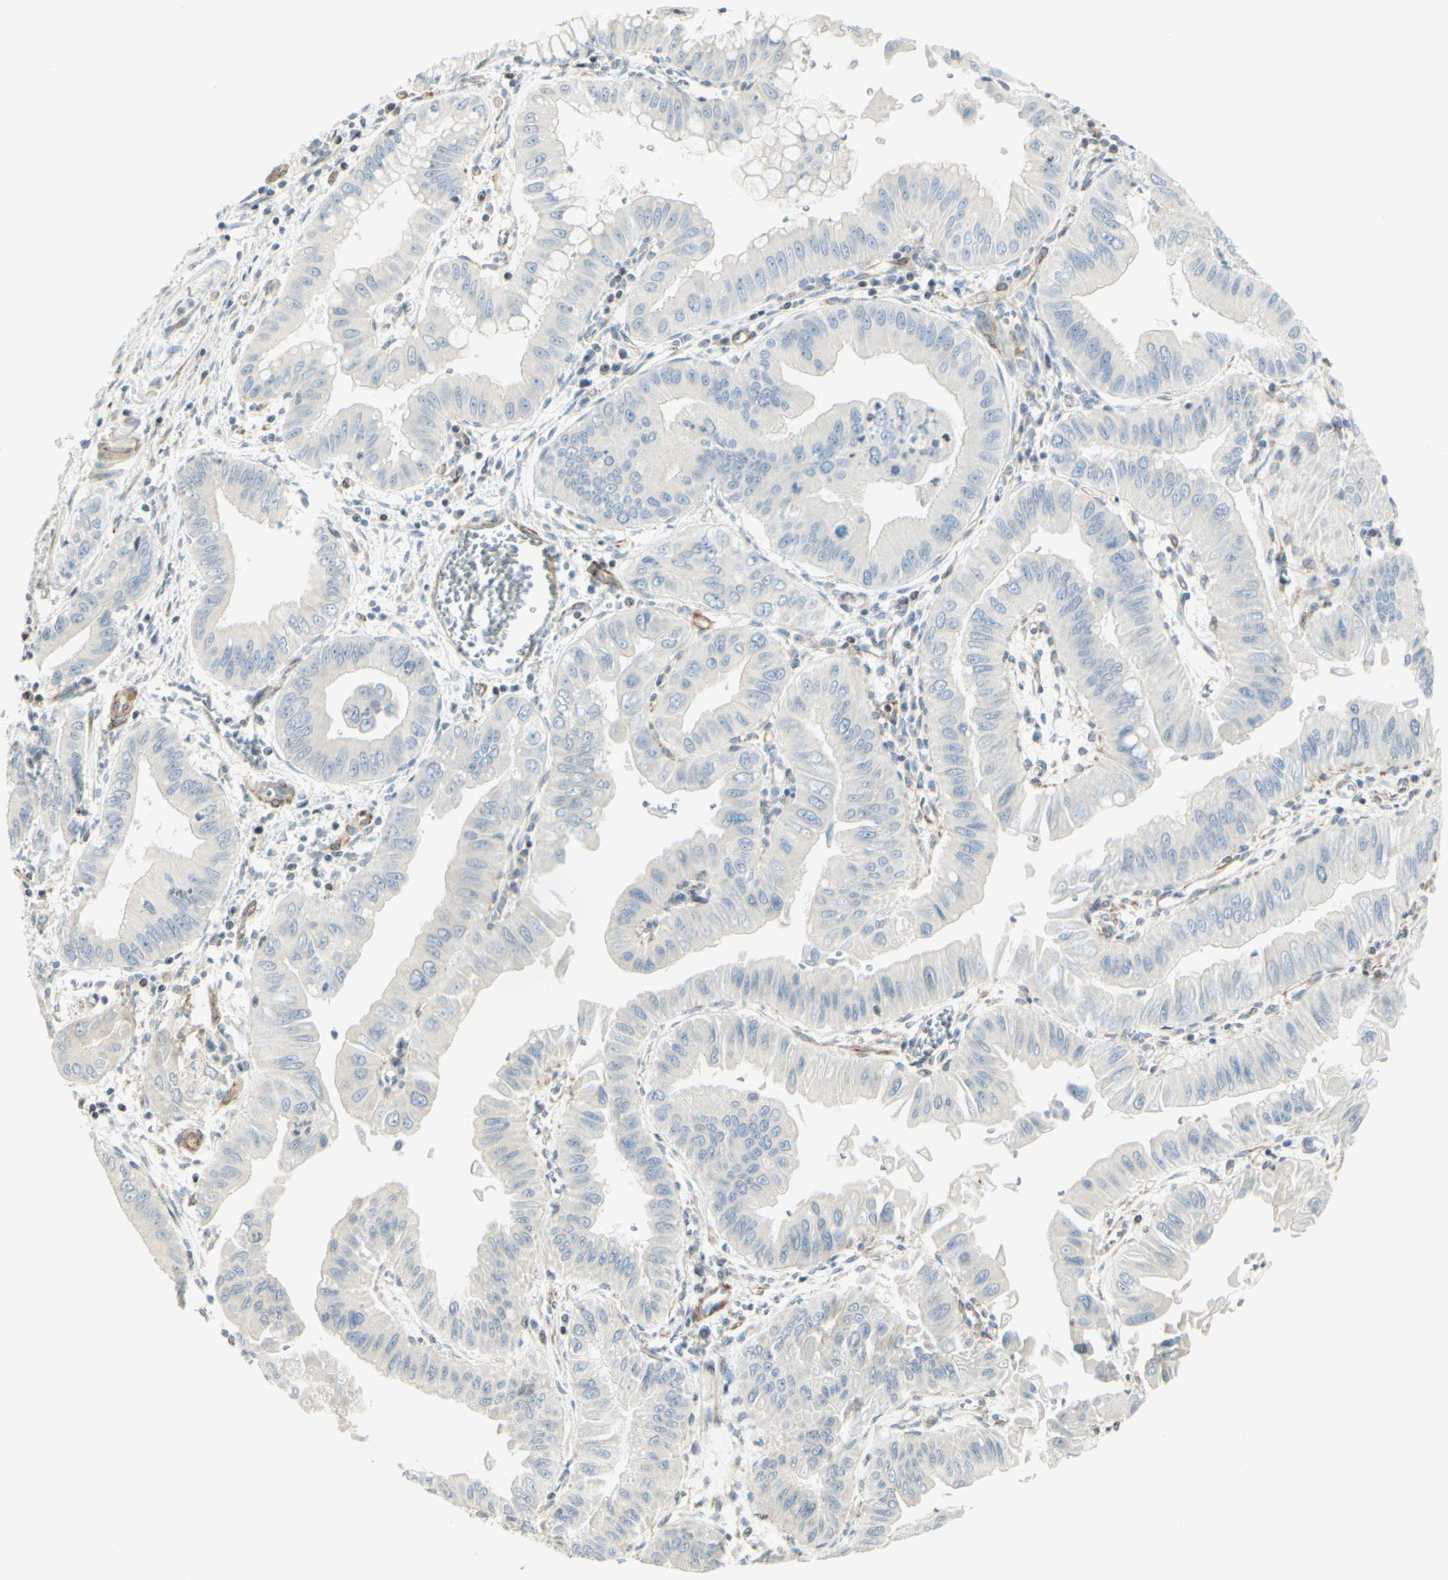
{"staining": {"intensity": "negative", "quantity": "none", "location": "none"}, "tissue": "pancreatic cancer", "cell_type": "Tumor cells", "image_type": "cancer", "snomed": [{"axis": "morphology", "description": "Normal tissue, NOS"}, {"axis": "topography", "description": "Lymph node"}], "caption": "Pancreatic cancer stained for a protein using immunohistochemistry (IHC) displays no staining tumor cells.", "gene": "MAP1B", "patient": {"sex": "male", "age": 50}}